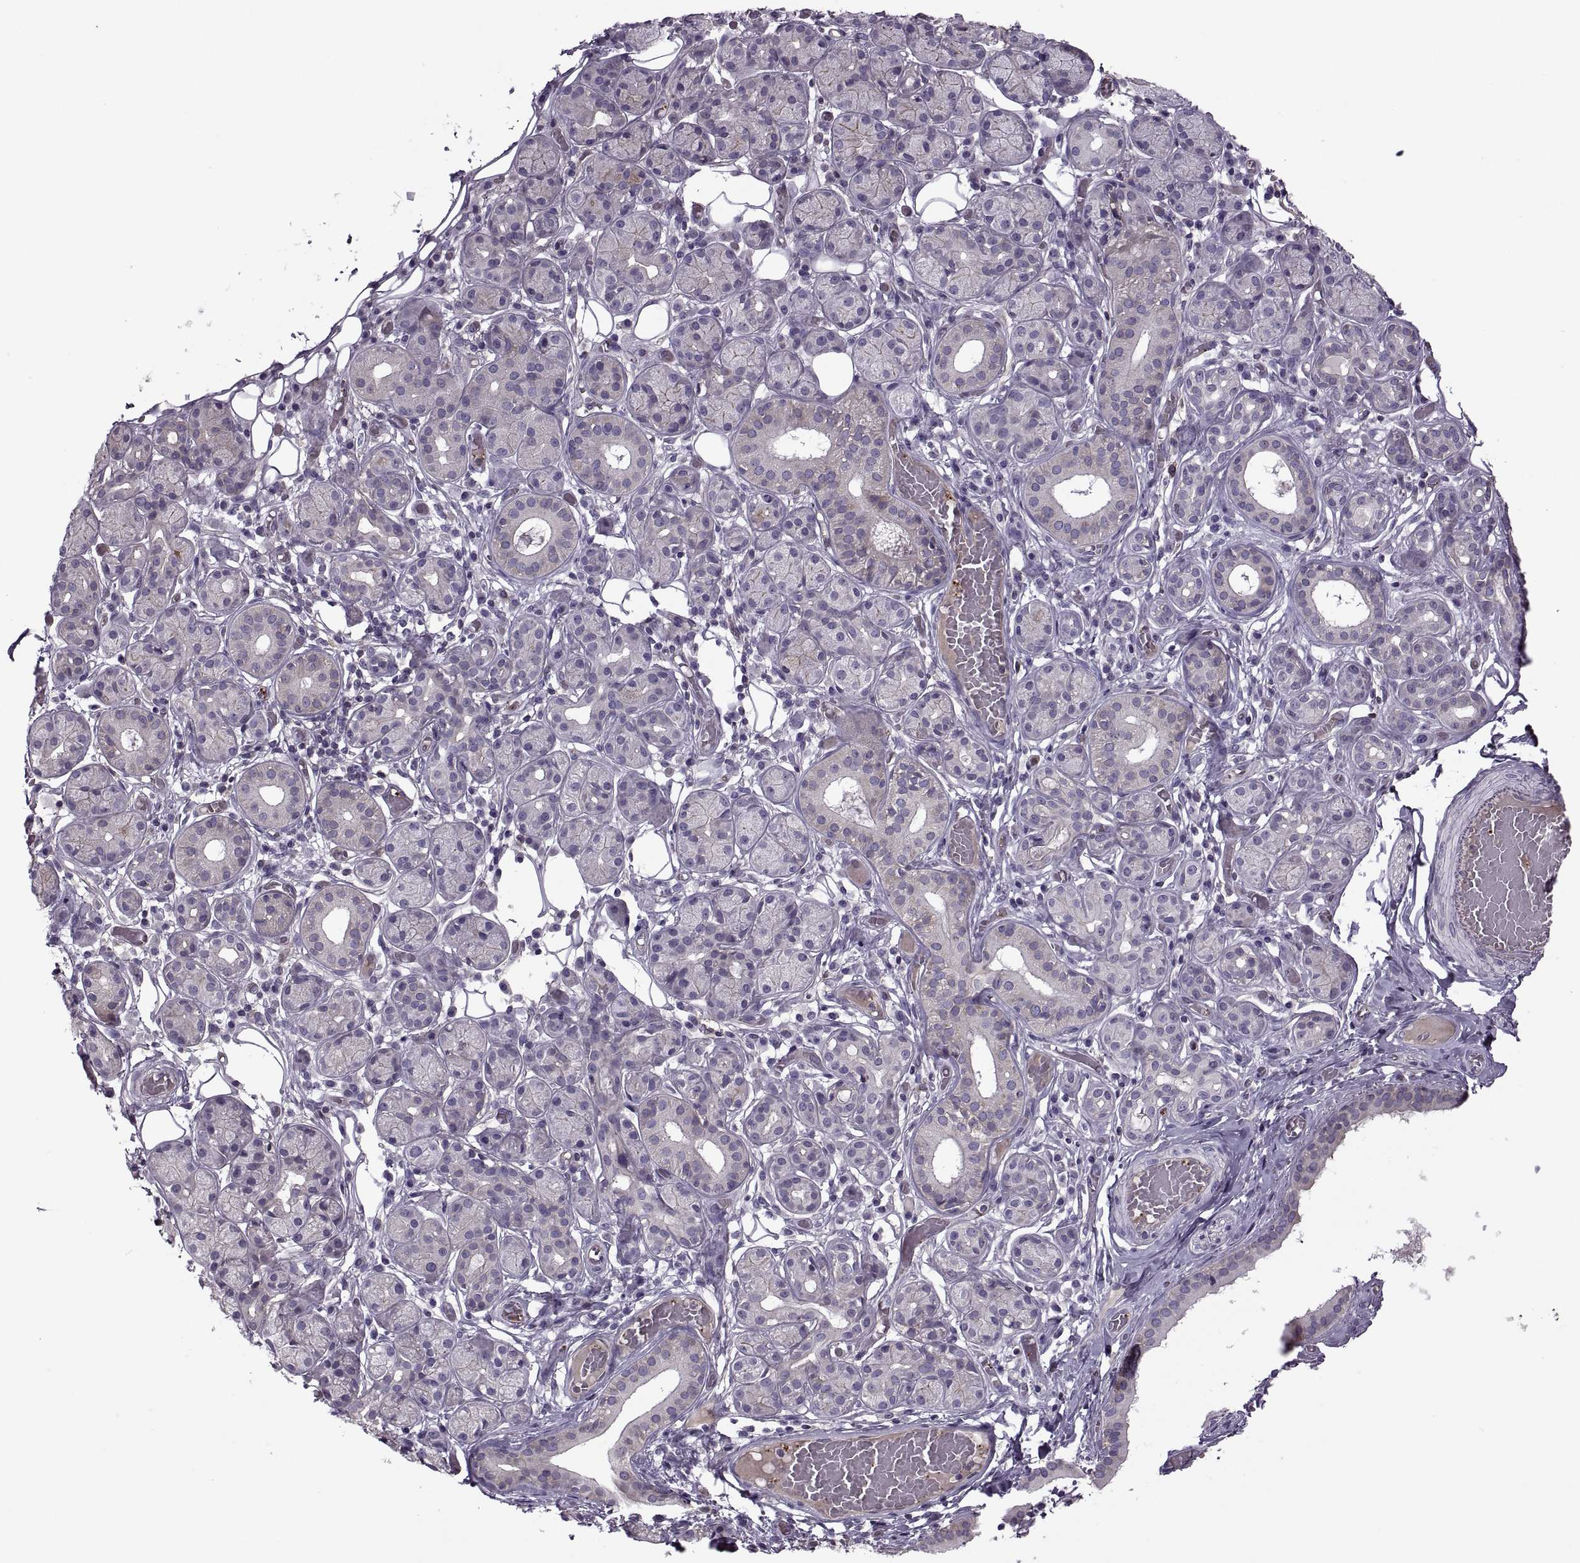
{"staining": {"intensity": "negative", "quantity": "none", "location": "none"}, "tissue": "salivary gland", "cell_type": "Glandular cells", "image_type": "normal", "snomed": [{"axis": "morphology", "description": "Normal tissue, NOS"}, {"axis": "topography", "description": "Salivary gland"}, {"axis": "topography", "description": "Peripheral nerve tissue"}], "caption": "High magnification brightfield microscopy of benign salivary gland stained with DAB (brown) and counterstained with hematoxylin (blue): glandular cells show no significant staining. The staining is performed using DAB (3,3'-diaminobenzidine) brown chromogen with nuclei counter-stained in using hematoxylin.", "gene": "SLC2A14", "patient": {"sex": "male", "age": 71}}